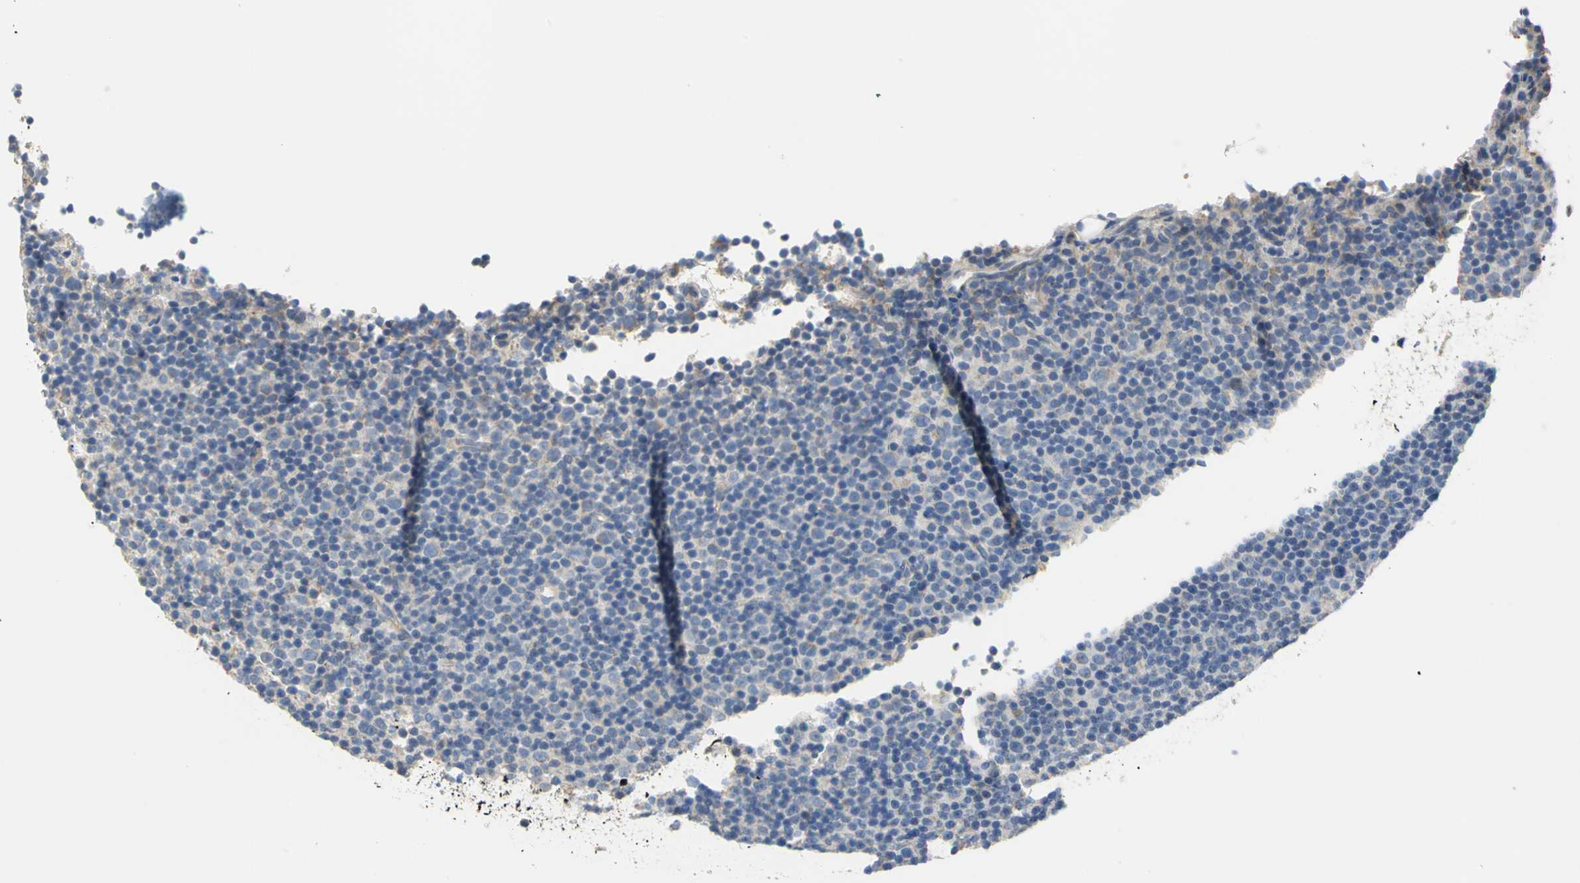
{"staining": {"intensity": "weak", "quantity": "<25%", "location": "cytoplasmic/membranous"}, "tissue": "lymphoma", "cell_type": "Tumor cells", "image_type": "cancer", "snomed": [{"axis": "morphology", "description": "Malignant lymphoma, non-Hodgkin's type, Low grade"}, {"axis": "topography", "description": "Lymph node"}], "caption": "The micrograph shows no significant expression in tumor cells of lymphoma.", "gene": "HTR1F", "patient": {"sex": "female", "age": 67}}